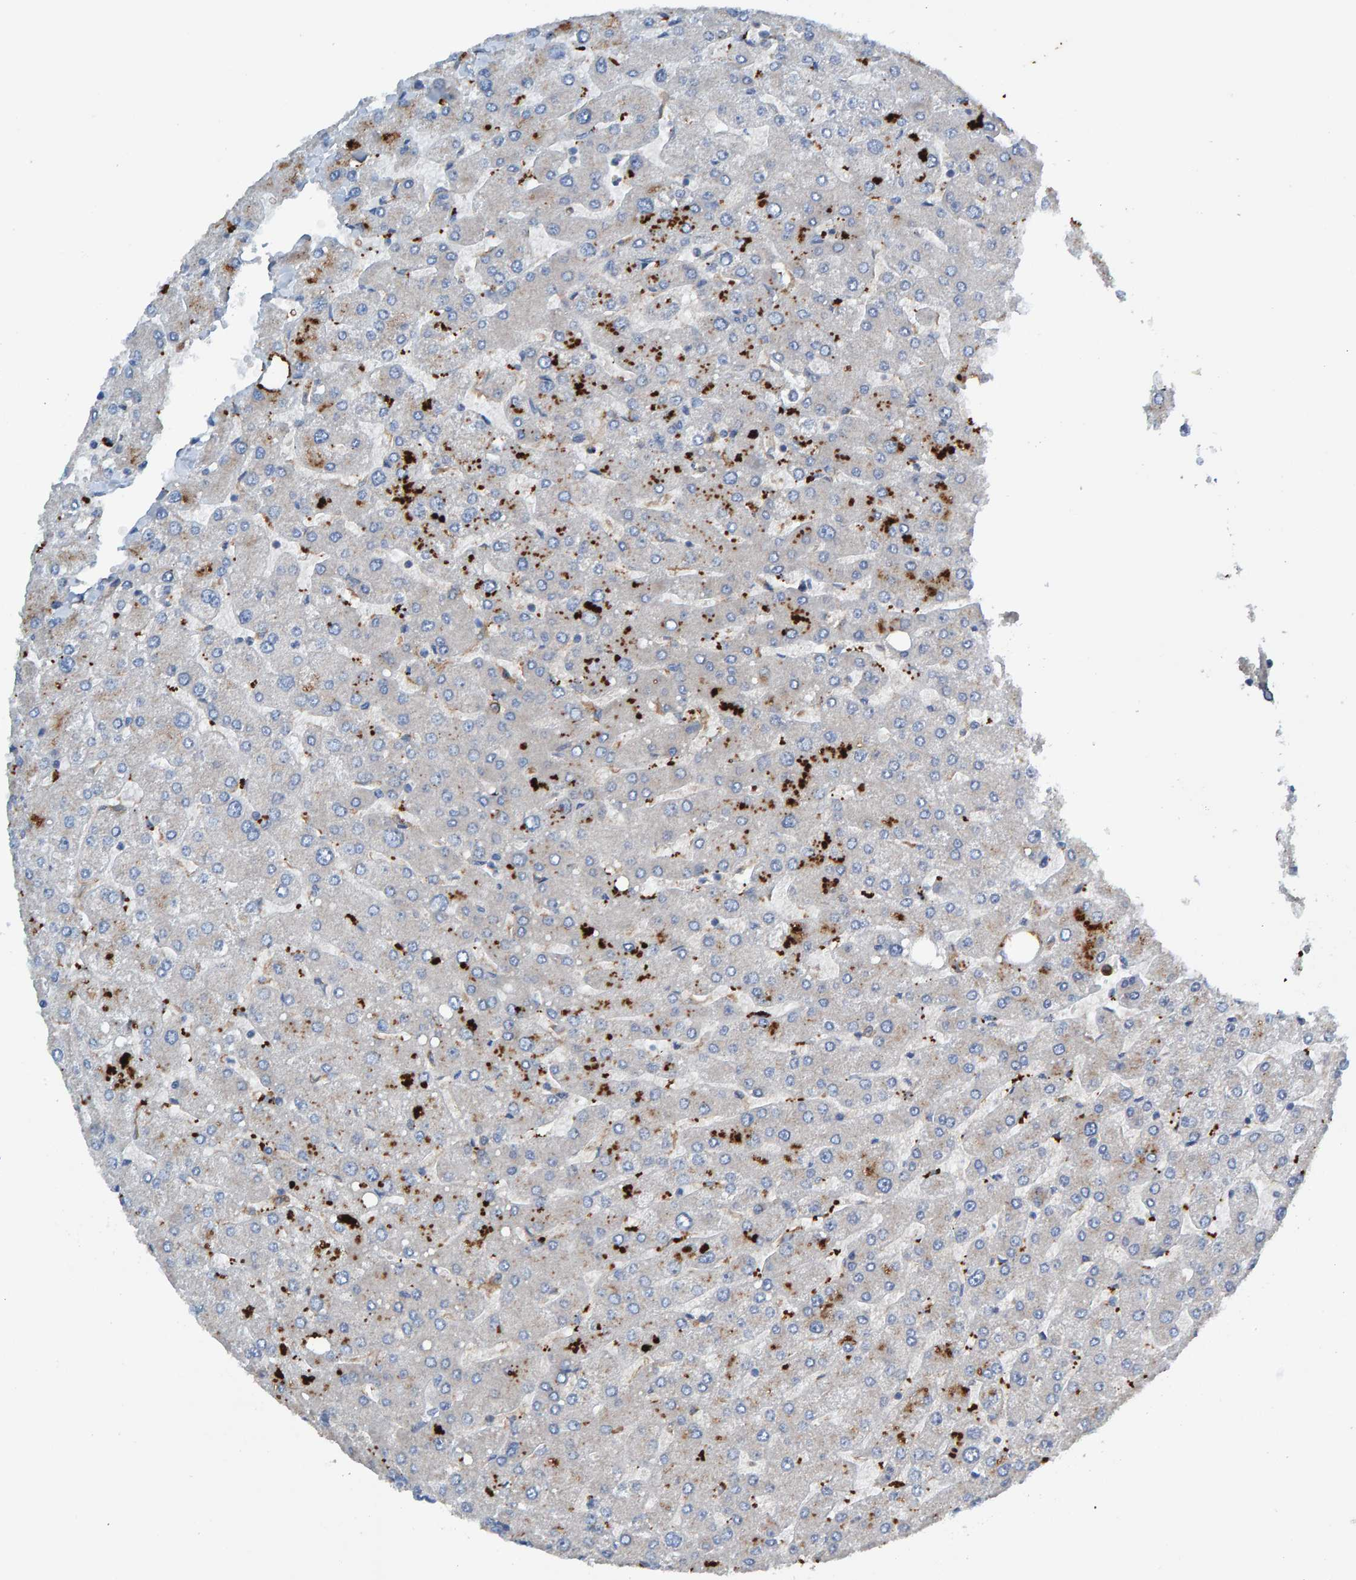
{"staining": {"intensity": "negative", "quantity": "none", "location": "none"}, "tissue": "liver", "cell_type": "Cholangiocytes", "image_type": "normal", "snomed": [{"axis": "morphology", "description": "Normal tissue, NOS"}, {"axis": "topography", "description": "Liver"}], "caption": "This image is of normal liver stained with immunohistochemistry (IHC) to label a protein in brown with the nuclei are counter-stained blue. There is no staining in cholangiocytes.", "gene": "MKLN1", "patient": {"sex": "male", "age": 55}}